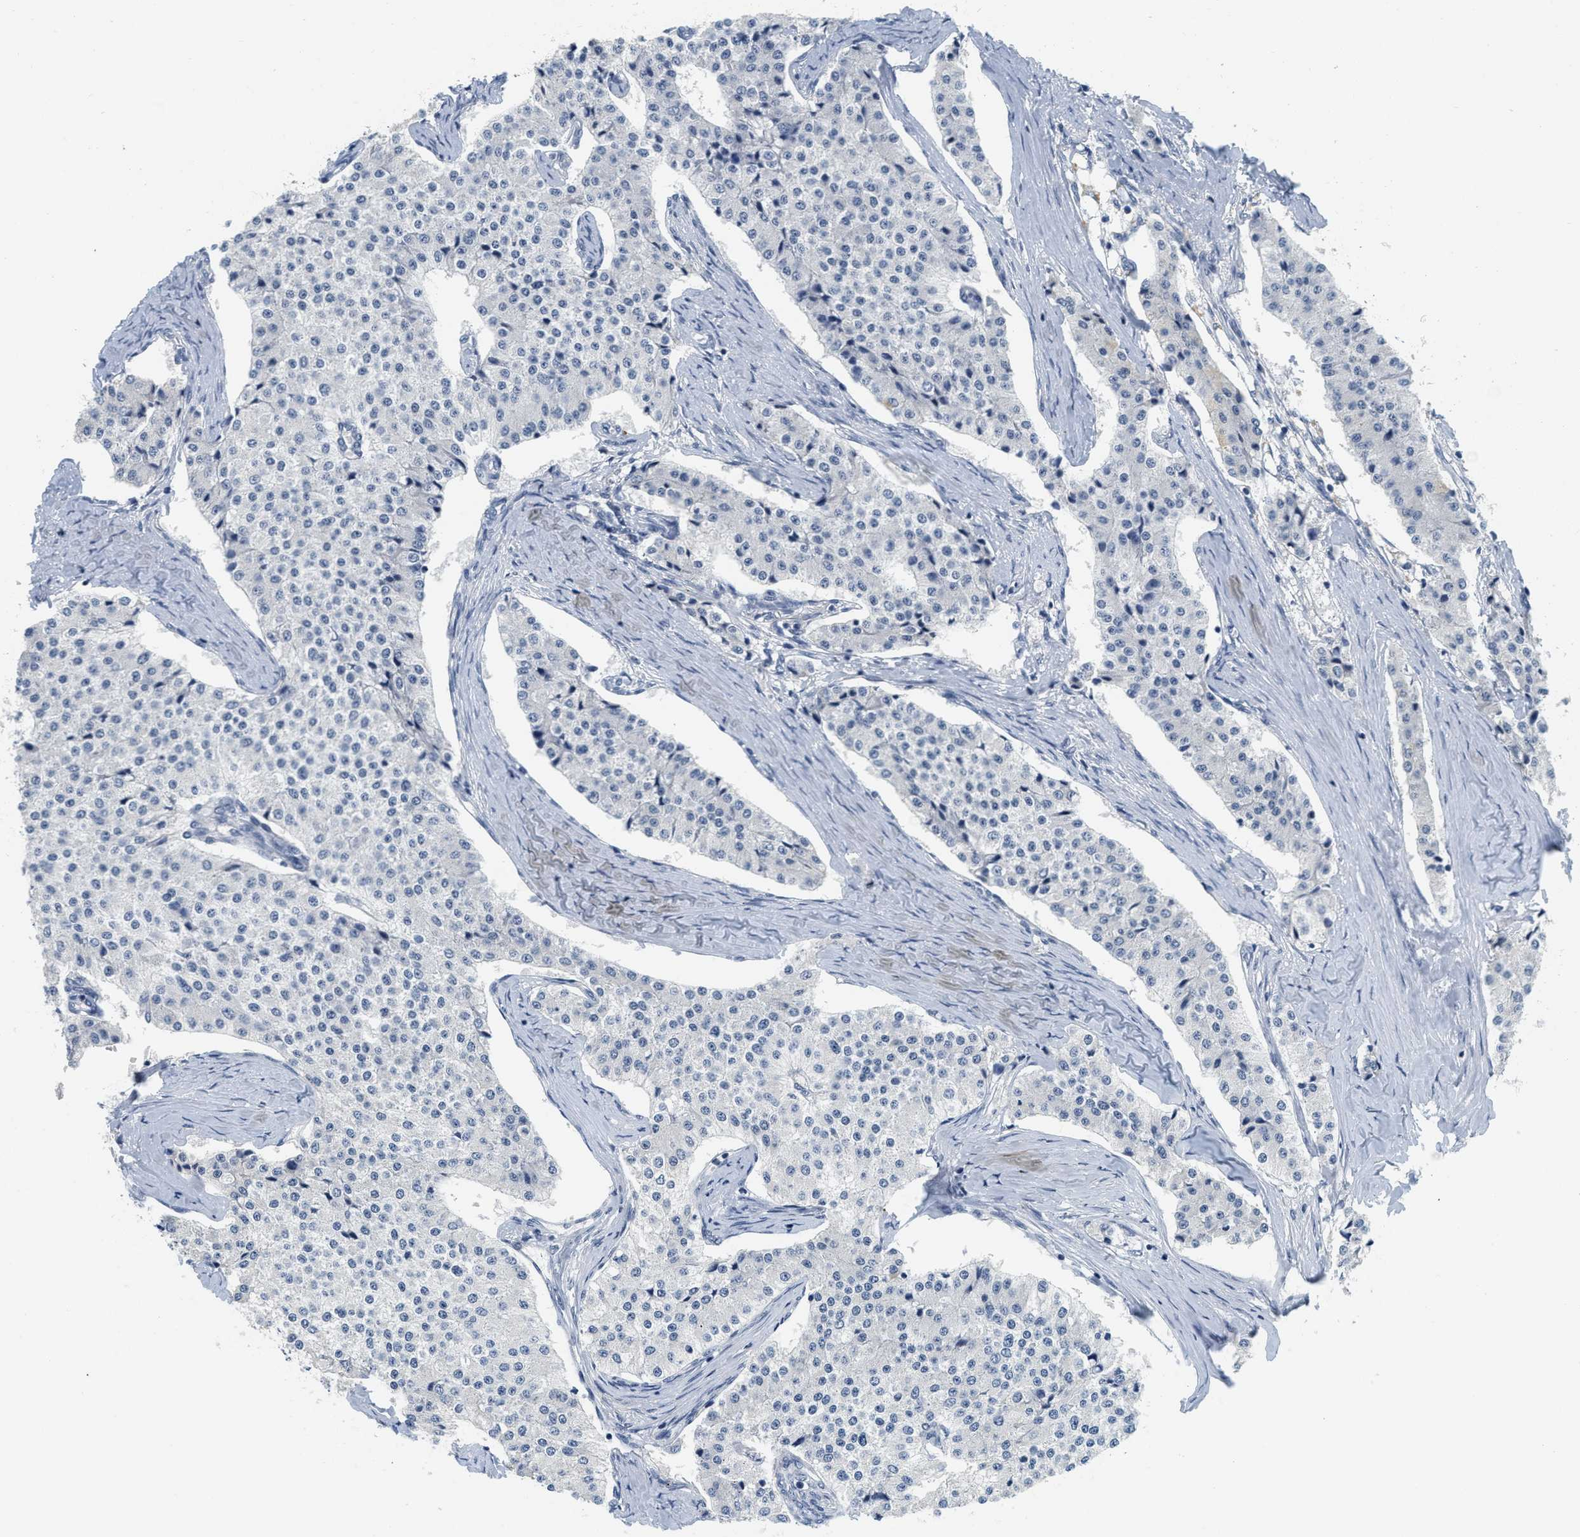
{"staining": {"intensity": "negative", "quantity": "none", "location": "none"}, "tissue": "carcinoid", "cell_type": "Tumor cells", "image_type": "cancer", "snomed": [{"axis": "morphology", "description": "Carcinoid, malignant, NOS"}, {"axis": "topography", "description": "Colon"}], "caption": "High magnification brightfield microscopy of carcinoid stained with DAB (brown) and counterstained with hematoxylin (blue): tumor cells show no significant staining.", "gene": "MZF1", "patient": {"sex": "female", "age": 52}}